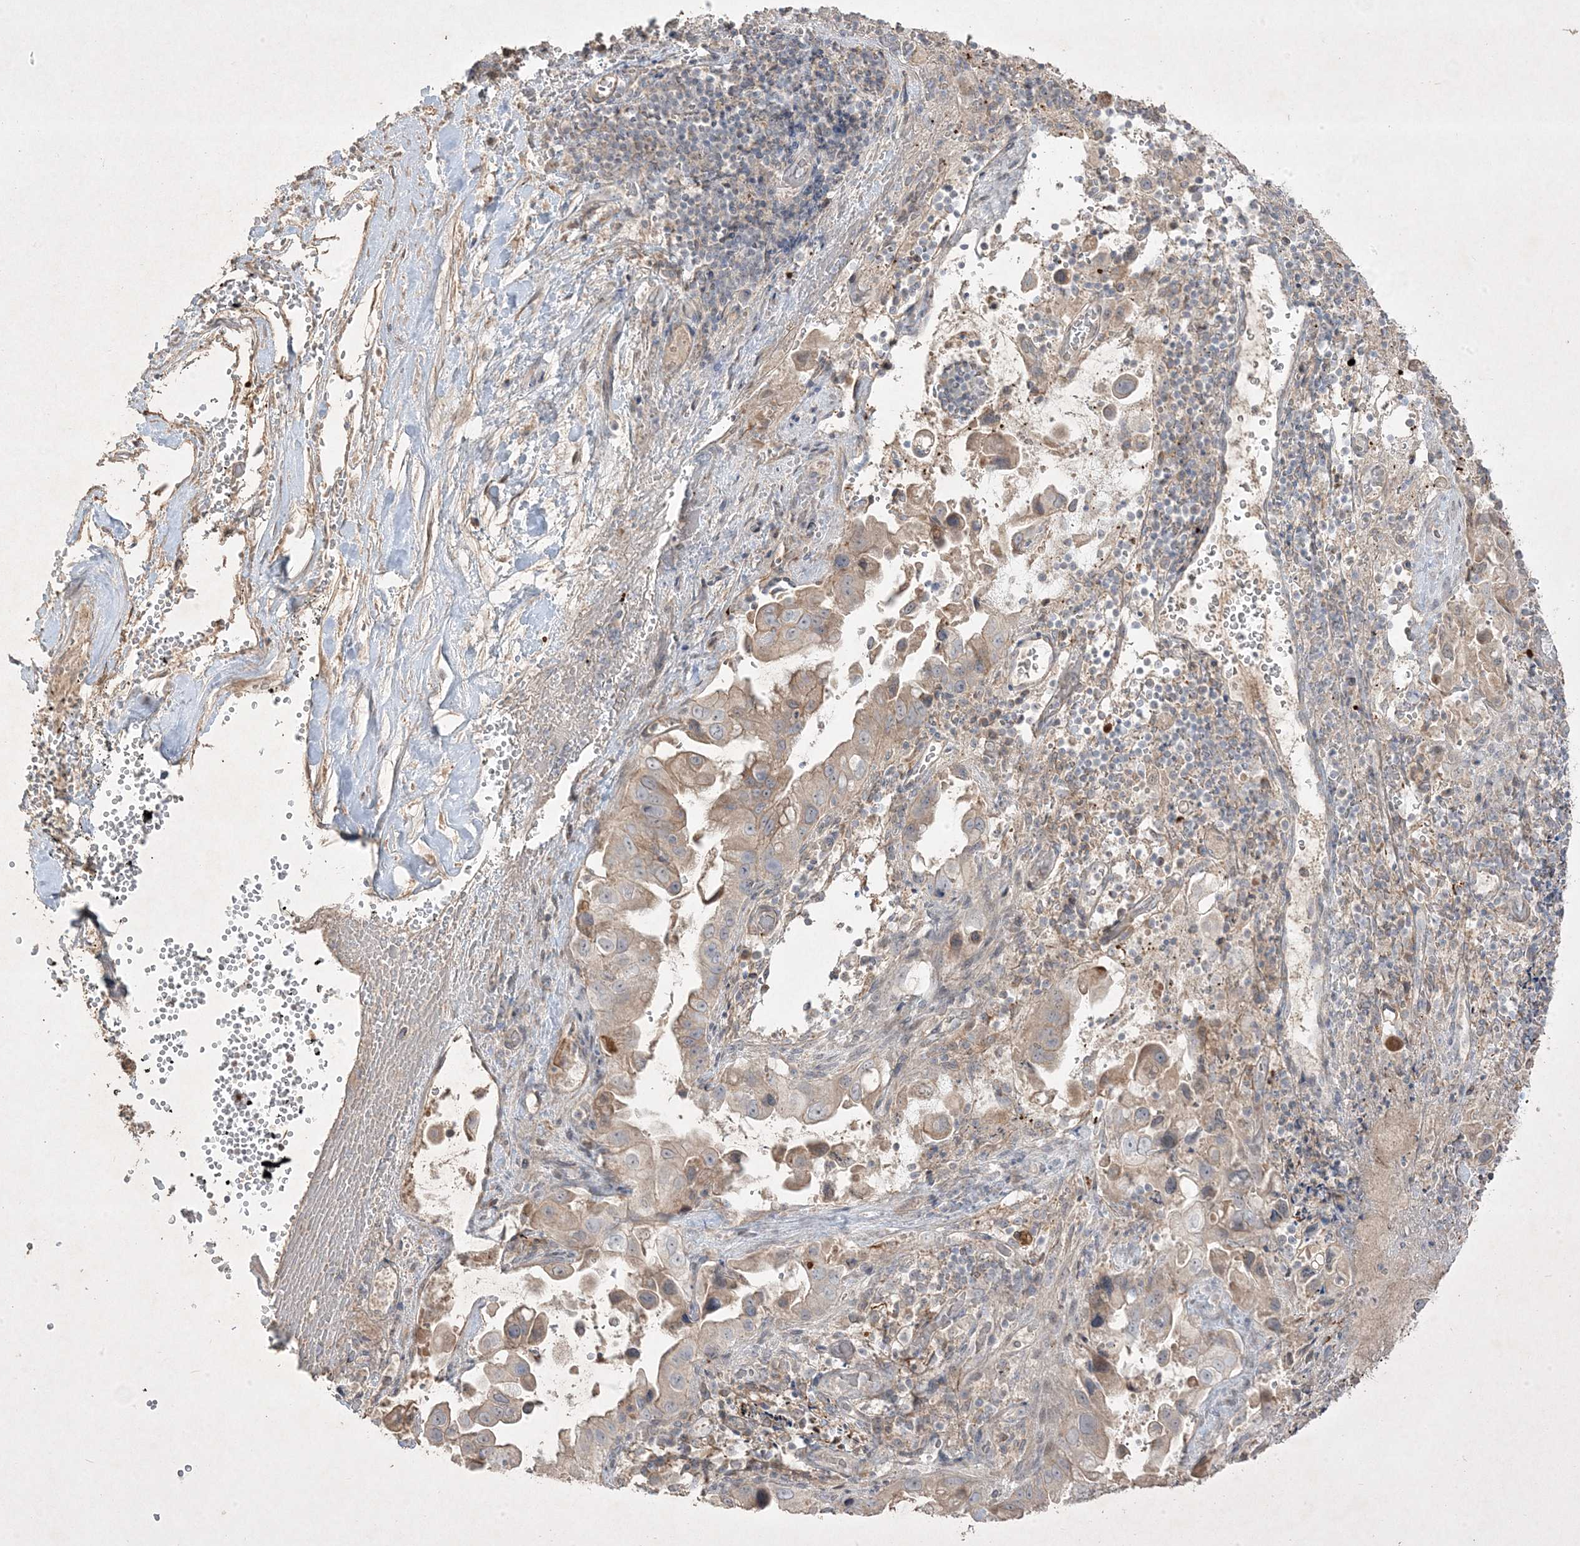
{"staining": {"intensity": "weak", "quantity": "<25%", "location": "cytoplasmic/membranous"}, "tissue": "pancreatic cancer", "cell_type": "Tumor cells", "image_type": "cancer", "snomed": [{"axis": "morphology", "description": "Inflammation, NOS"}, {"axis": "morphology", "description": "Adenocarcinoma, NOS"}, {"axis": "topography", "description": "Pancreas"}], "caption": "The IHC photomicrograph has no significant positivity in tumor cells of pancreatic cancer (adenocarcinoma) tissue.", "gene": "RGL4", "patient": {"sex": "female", "age": 56}}